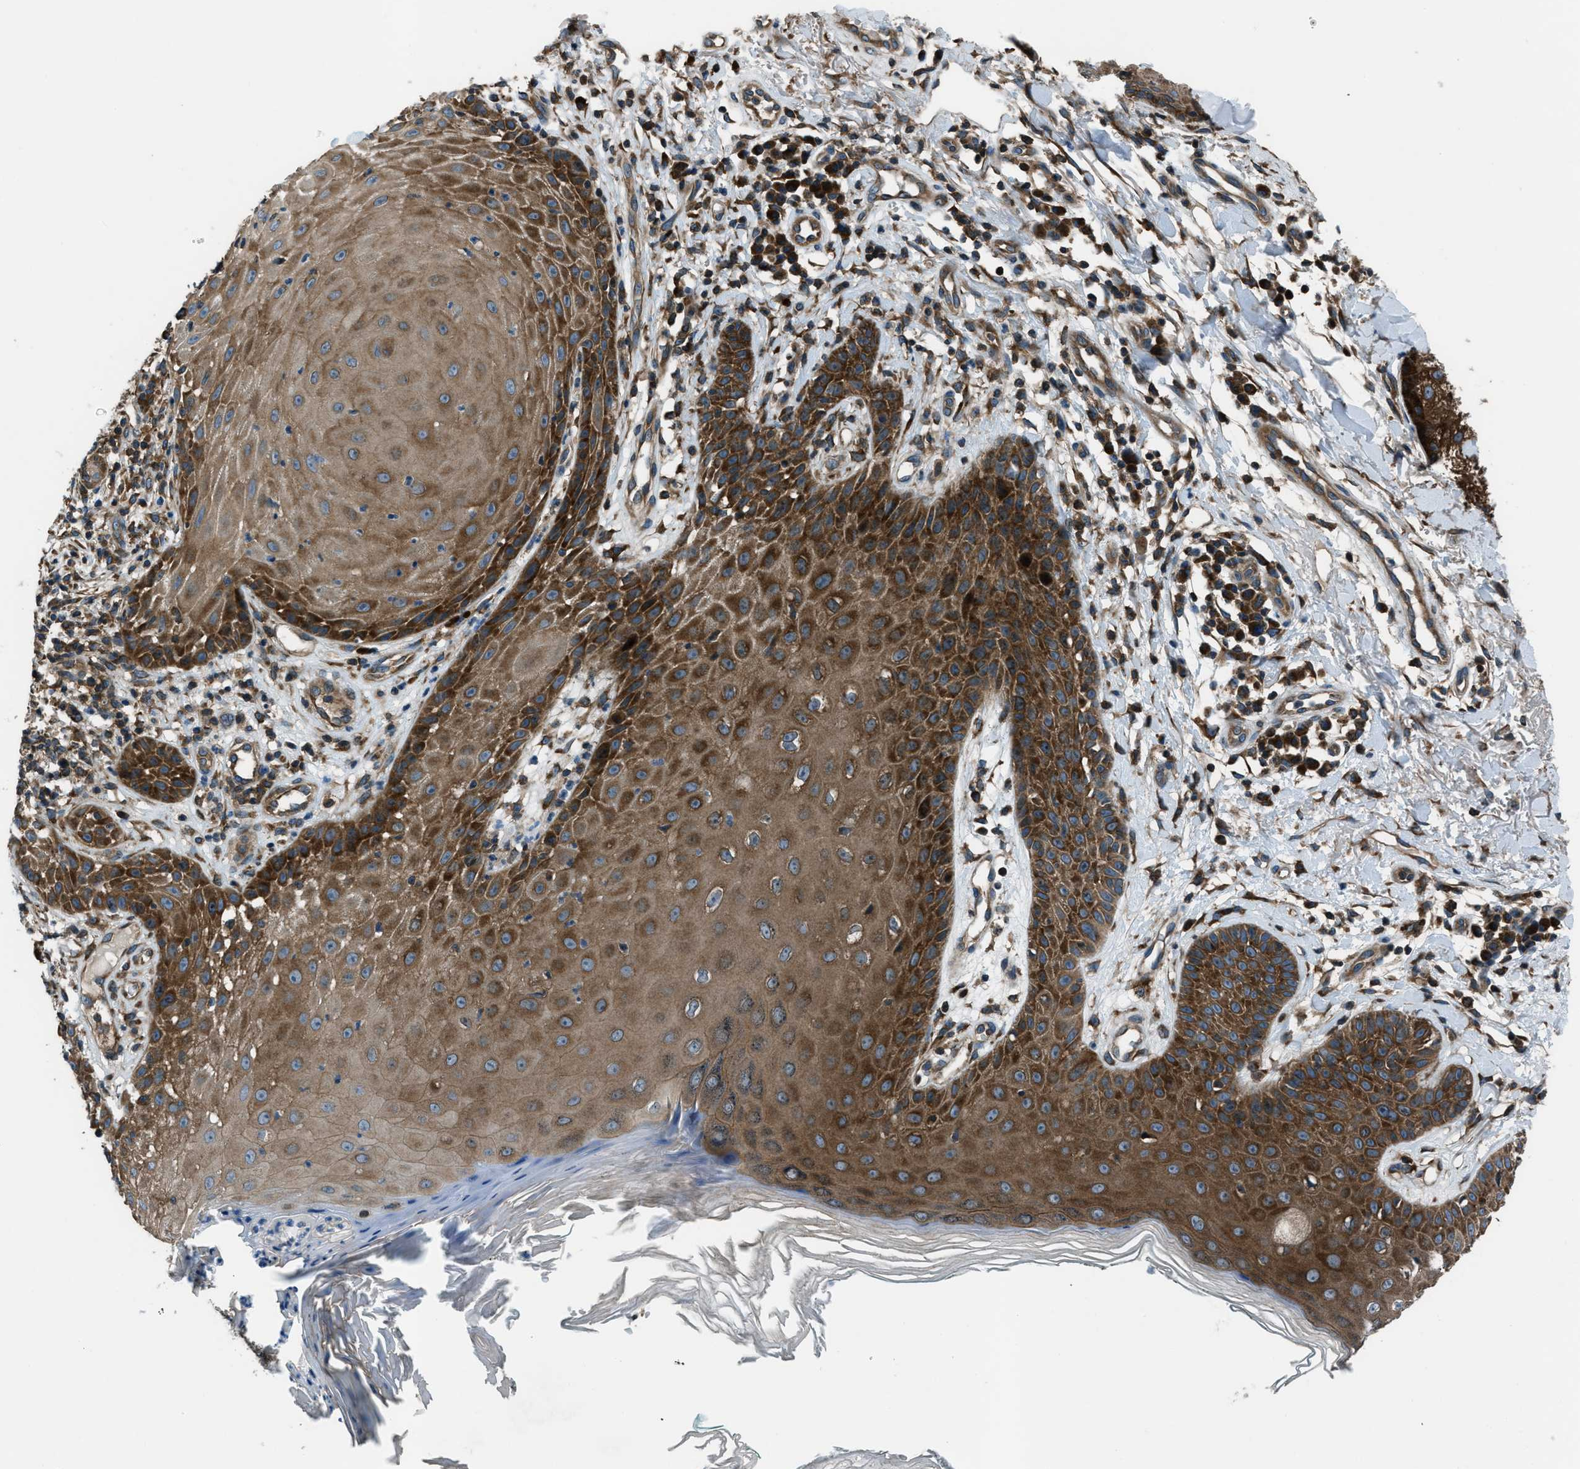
{"staining": {"intensity": "moderate", "quantity": ">75%", "location": "cytoplasmic/membranous"}, "tissue": "skin cancer", "cell_type": "Tumor cells", "image_type": "cancer", "snomed": [{"axis": "morphology", "description": "Normal tissue, NOS"}, {"axis": "morphology", "description": "Basal cell carcinoma"}, {"axis": "topography", "description": "Skin"}], "caption": "About >75% of tumor cells in human basal cell carcinoma (skin) reveal moderate cytoplasmic/membranous protein positivity as visualized by brown immunohistochemical staining.", "gene": "ARFGAP2", "patient": {"sex": "male", "age": 79}}